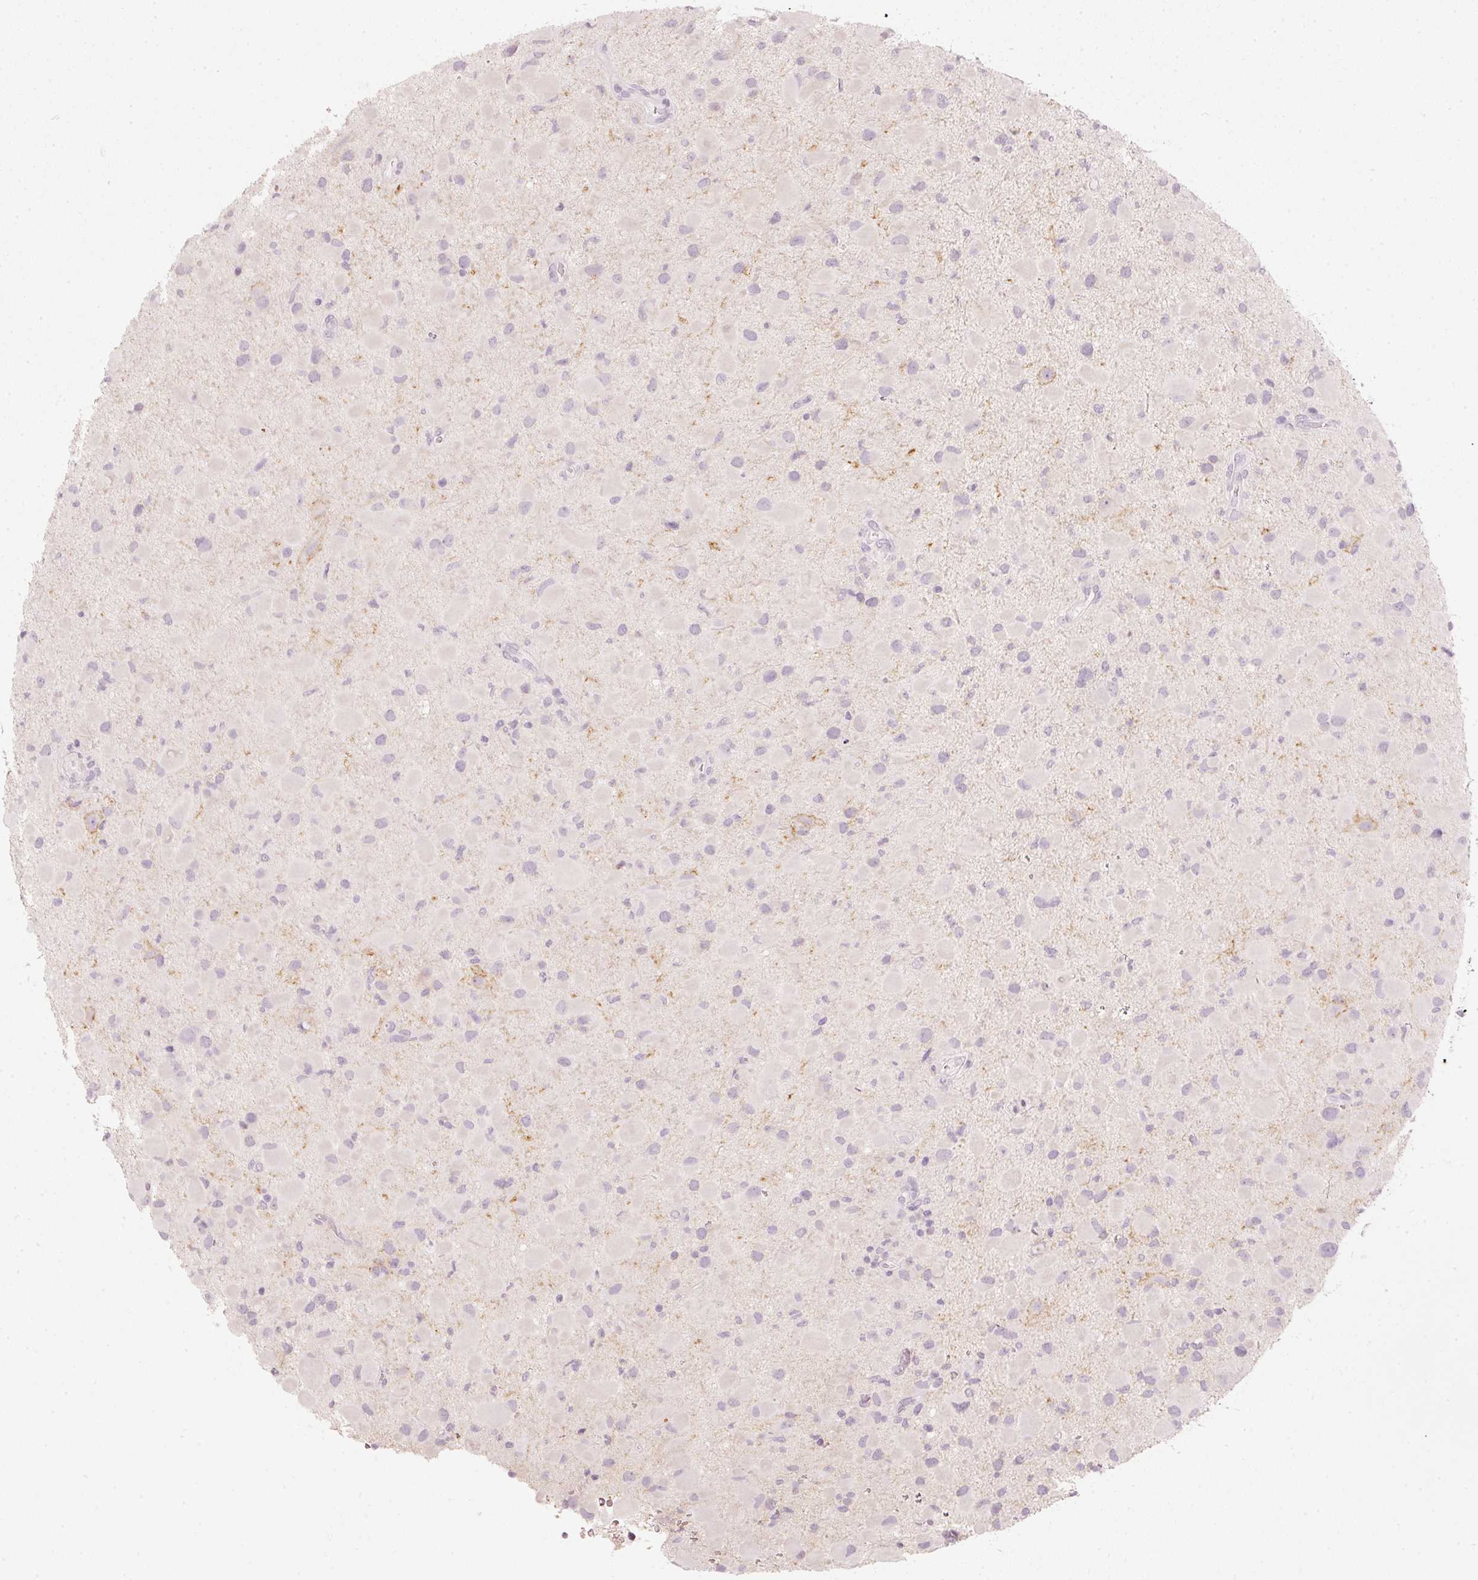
{"staining": {"intensity": "negative", "quantity": "none", "location": "none"}, "tissue": "glioma", "cell_type": "Tumor cells", "image_type": "cancer", "snomed": [{"axis": "morphology", "description": "Glioma, malignant, Low grade"}, {"axis": "topography", "description": "Brain"}], "caption": "This photomicrograph is of malignant low-grade glioma stained with immunohistochemistry to label a protein in brown with the nuclei are counter-stained blue. There is no expression in tumor cells.", "gene": "STEAP1", "patient": {"sex": "female", "age": 32}}